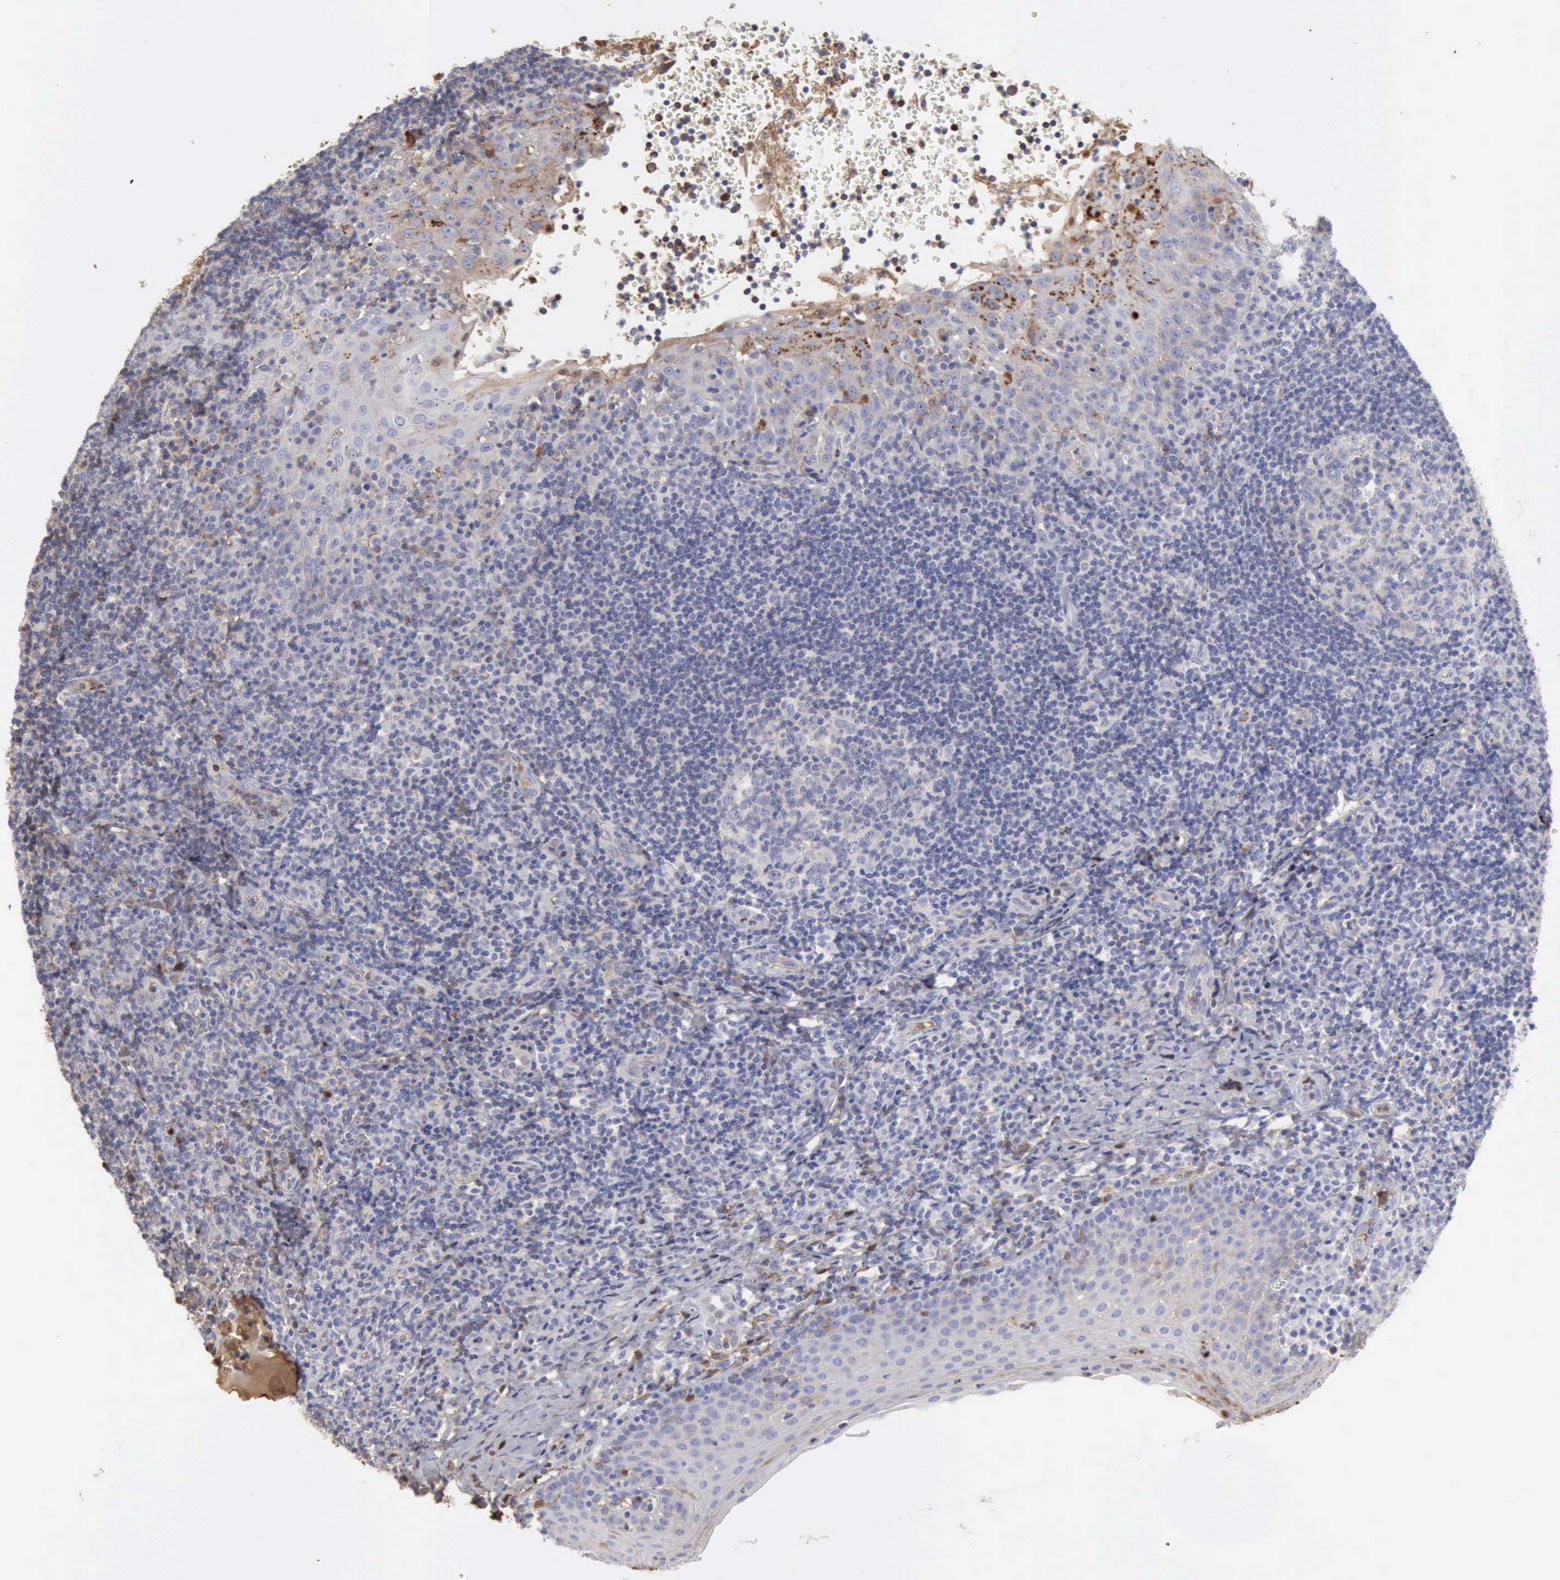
{"staining": {"intensity": "negative", "quantity": "none", "location": "none"}, "tissue": "tonsil", "cell_type": "Germinal center cells", "image_type": "normal", "snomed": [{"axis": "morphology", "description": "Normal tissue, NOS"}, {"axis": "topography", "description": "Tonsil"}], "caption": "Tonsil was stained to show a protein in brown. There is no significant expression in germinal center cells. (DAB immunohistochemistry with hematoxylin counter stain).", "gene": "SERPINA1", "patient": {"sex": "female", "age": 40}}